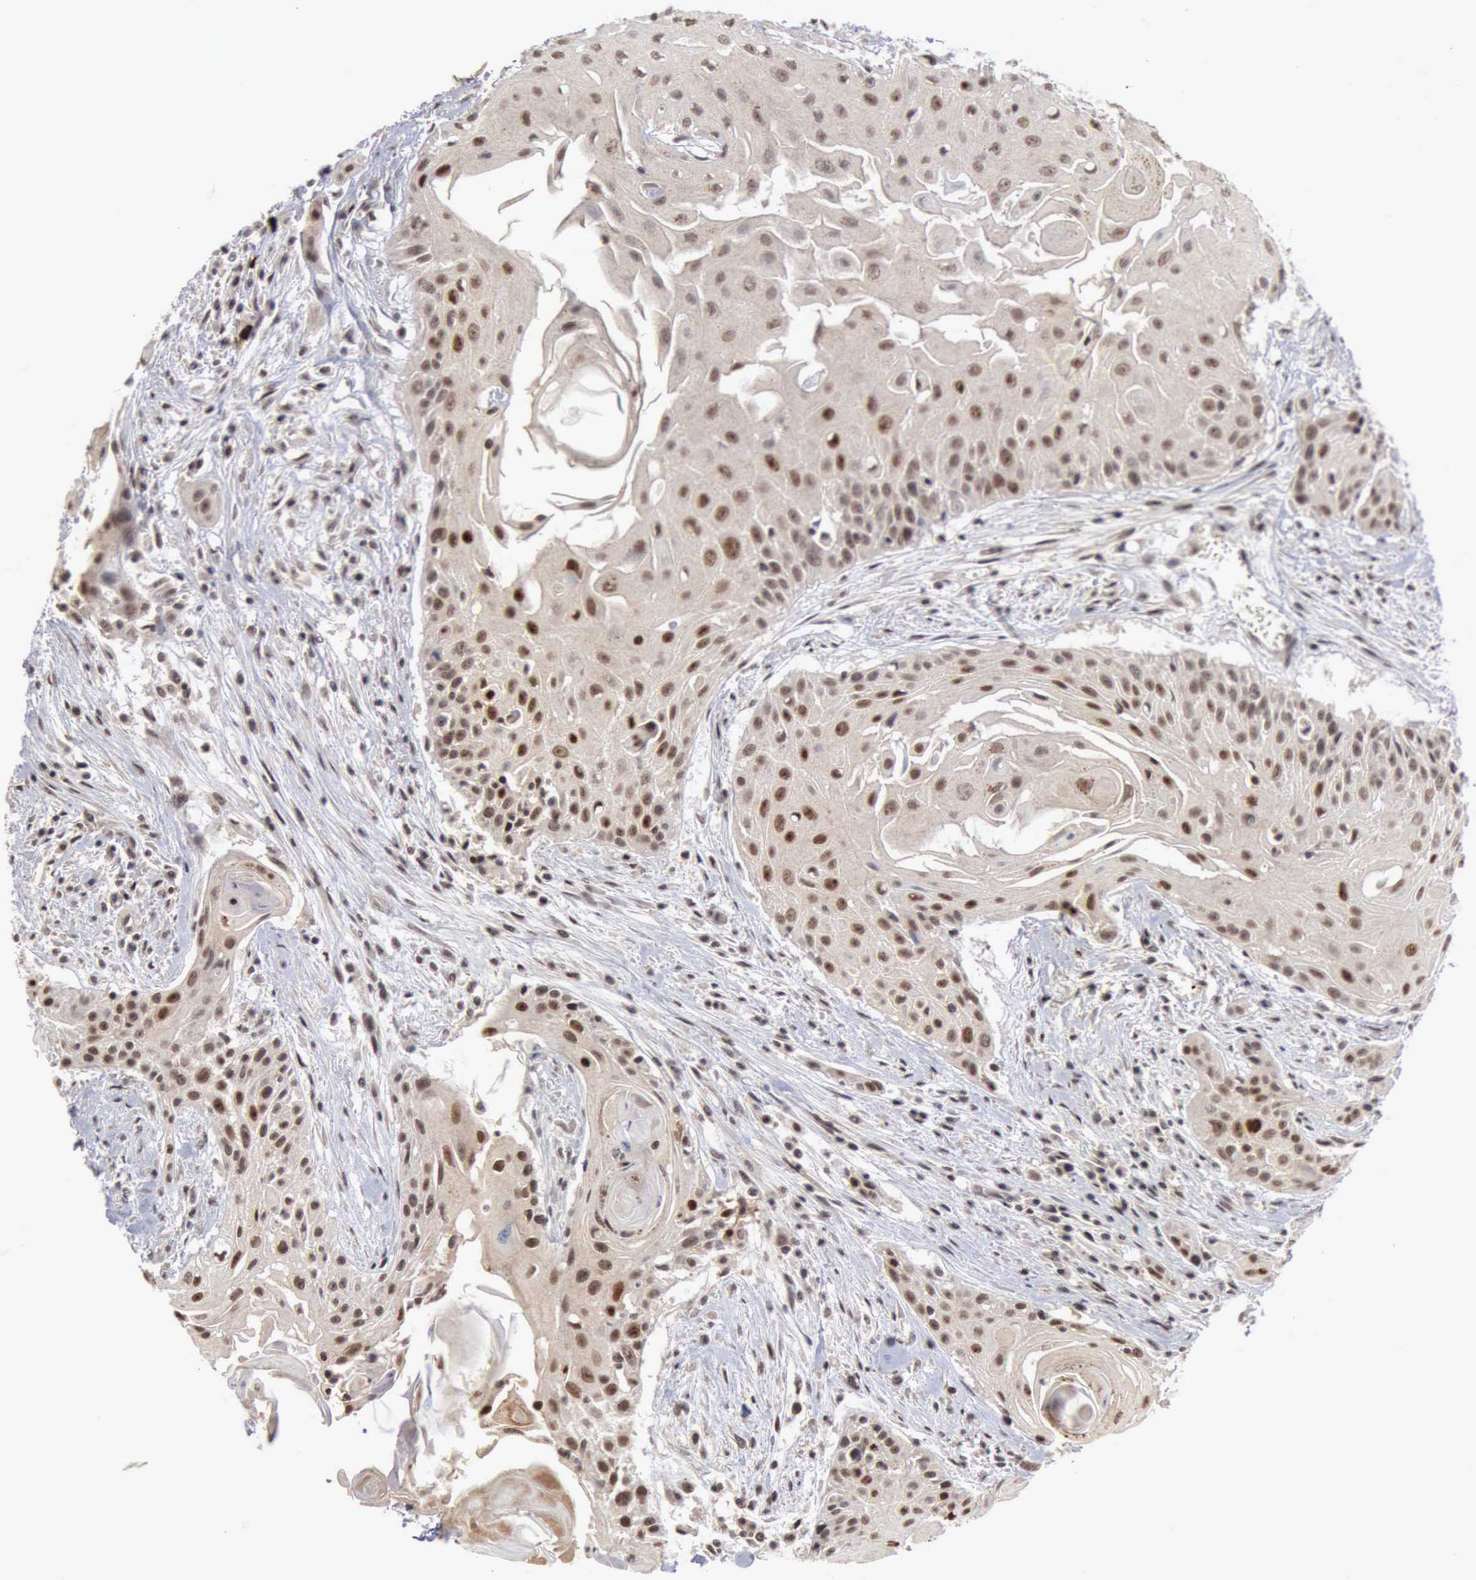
{"staining": {"intensity": "moderate", "quantity": "25%-75%", "location": "nuclear"}, "tissue": "head and neck cancer", "cell_type": "Tumor cells", "image_type": "cancer", "snomed": [{"axis": "morphology", "description": "Squamous cell carcinoma, NOS"}, {"axis": "morphology", "description": "Squamous cell carcinoma, metastatic, NOS"}, {"axis": "topography", "description": "Lymph node"}, {"axis": "topography", "description": "Salivary gland"}, {"axis": "topography", "description": "Head-Neck"}], "caption": "Approximately 25%-75% of tumor cells in metastatic squamous cell carcinoma (head and neck) display moderate nuclear protein positivity as visualized by brown immunohistochemical staining.", "gene": "CDKN2A", "patient": {"sex": "female", "age": 74}}